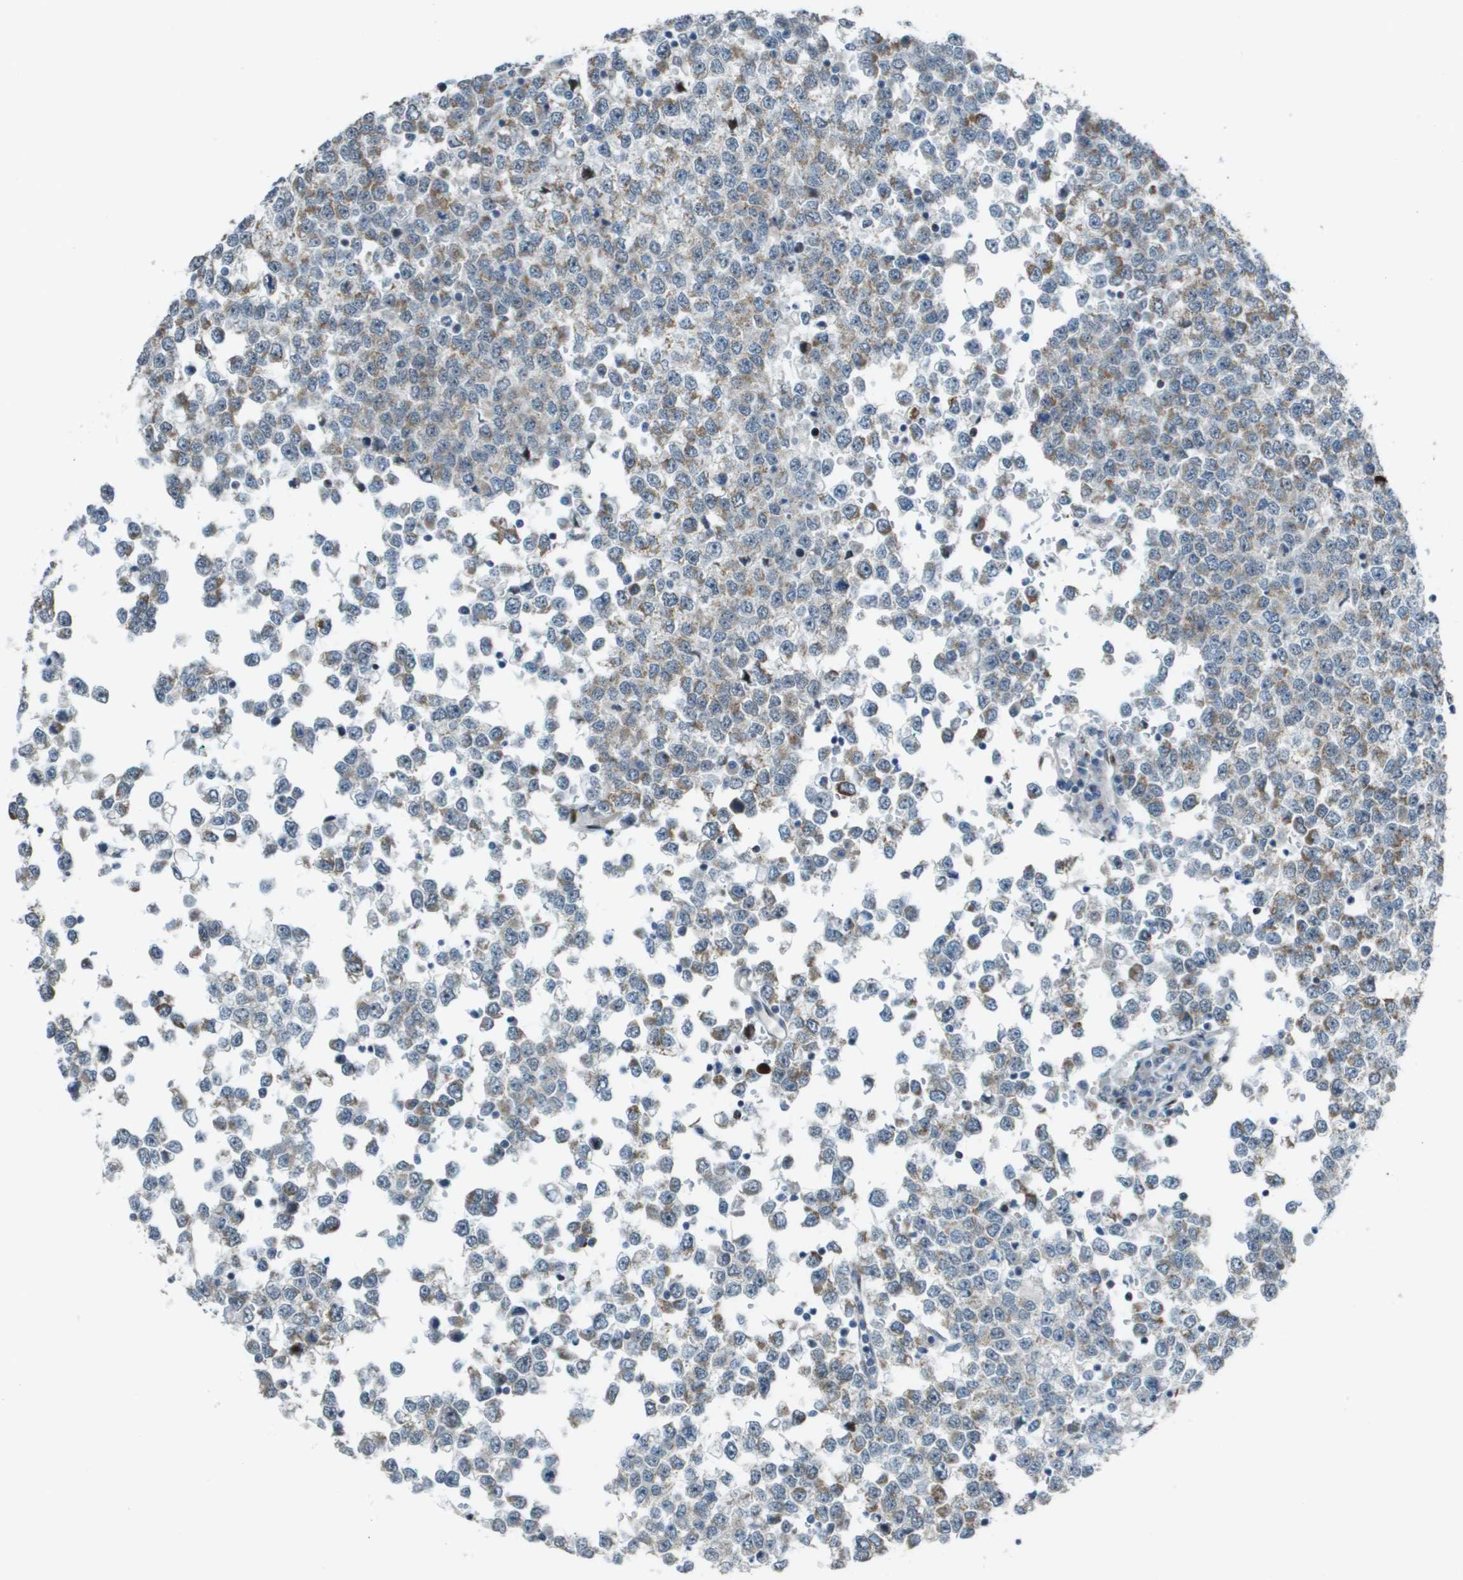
{"staining": {"intensity": "moderate", "quantity": "25%-75%", "location": "cytoplasmic/membranous"}, "tissue": "testis cancer", "cell_type": "Tumor cells", "image_type": "cancer", "snomed": [{"axis": "morphology", "description": "Seminoma, NOS"}, {"axis": "topography", "description": "Testis"}], "caption": "Testis seminoma was stained to show a protein in brown. There is medium levels of moderate cytoplasmic/membranous expression in approximately 25%-75% of tumor cells.", "gene": "MGAT3", "patient": {"sex": "male", "age": 65}}